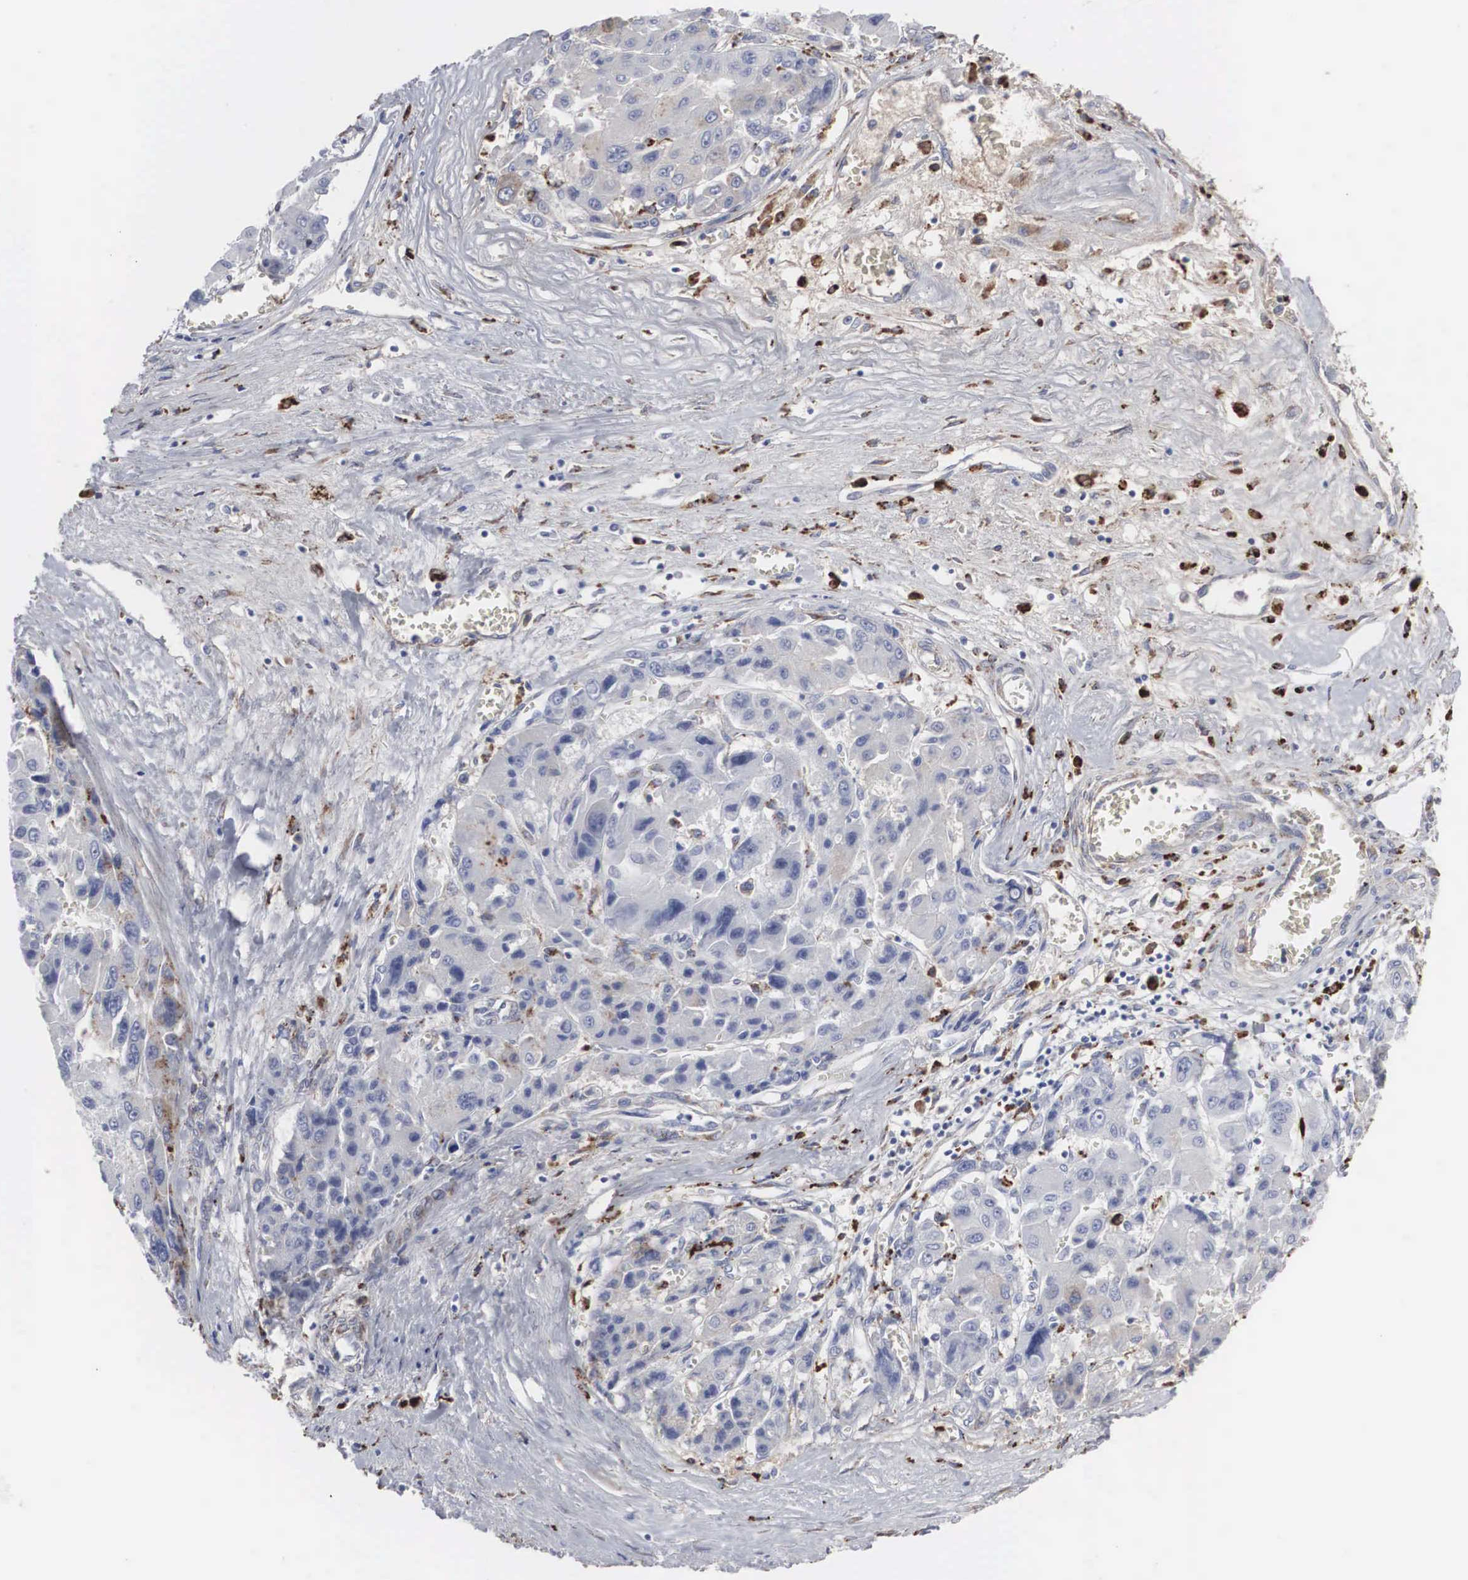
{"staining": {"intensity": "moderate", "quantity": "<25%", "location": "cytoplasmic/membranous"}, "tissue": "liver cancer", "cell_type": "Tumor cells", "image_type": "cancer", "snomed": [{"axis": "morphology", "description": "Carcinoma, Hepatocellular, NOS"}, {"axis": "topography", "description": "Liver"}], "caption": "Tumor cells exhibit low levels of moderate cytoplasmic/membranous staining in approximately <25% of cells in human liver cancer. (IHC, brightfield microscopy, high magnification).", "gene": "LGALS3BP", "patient": {"sex": "male", "age": 64}}